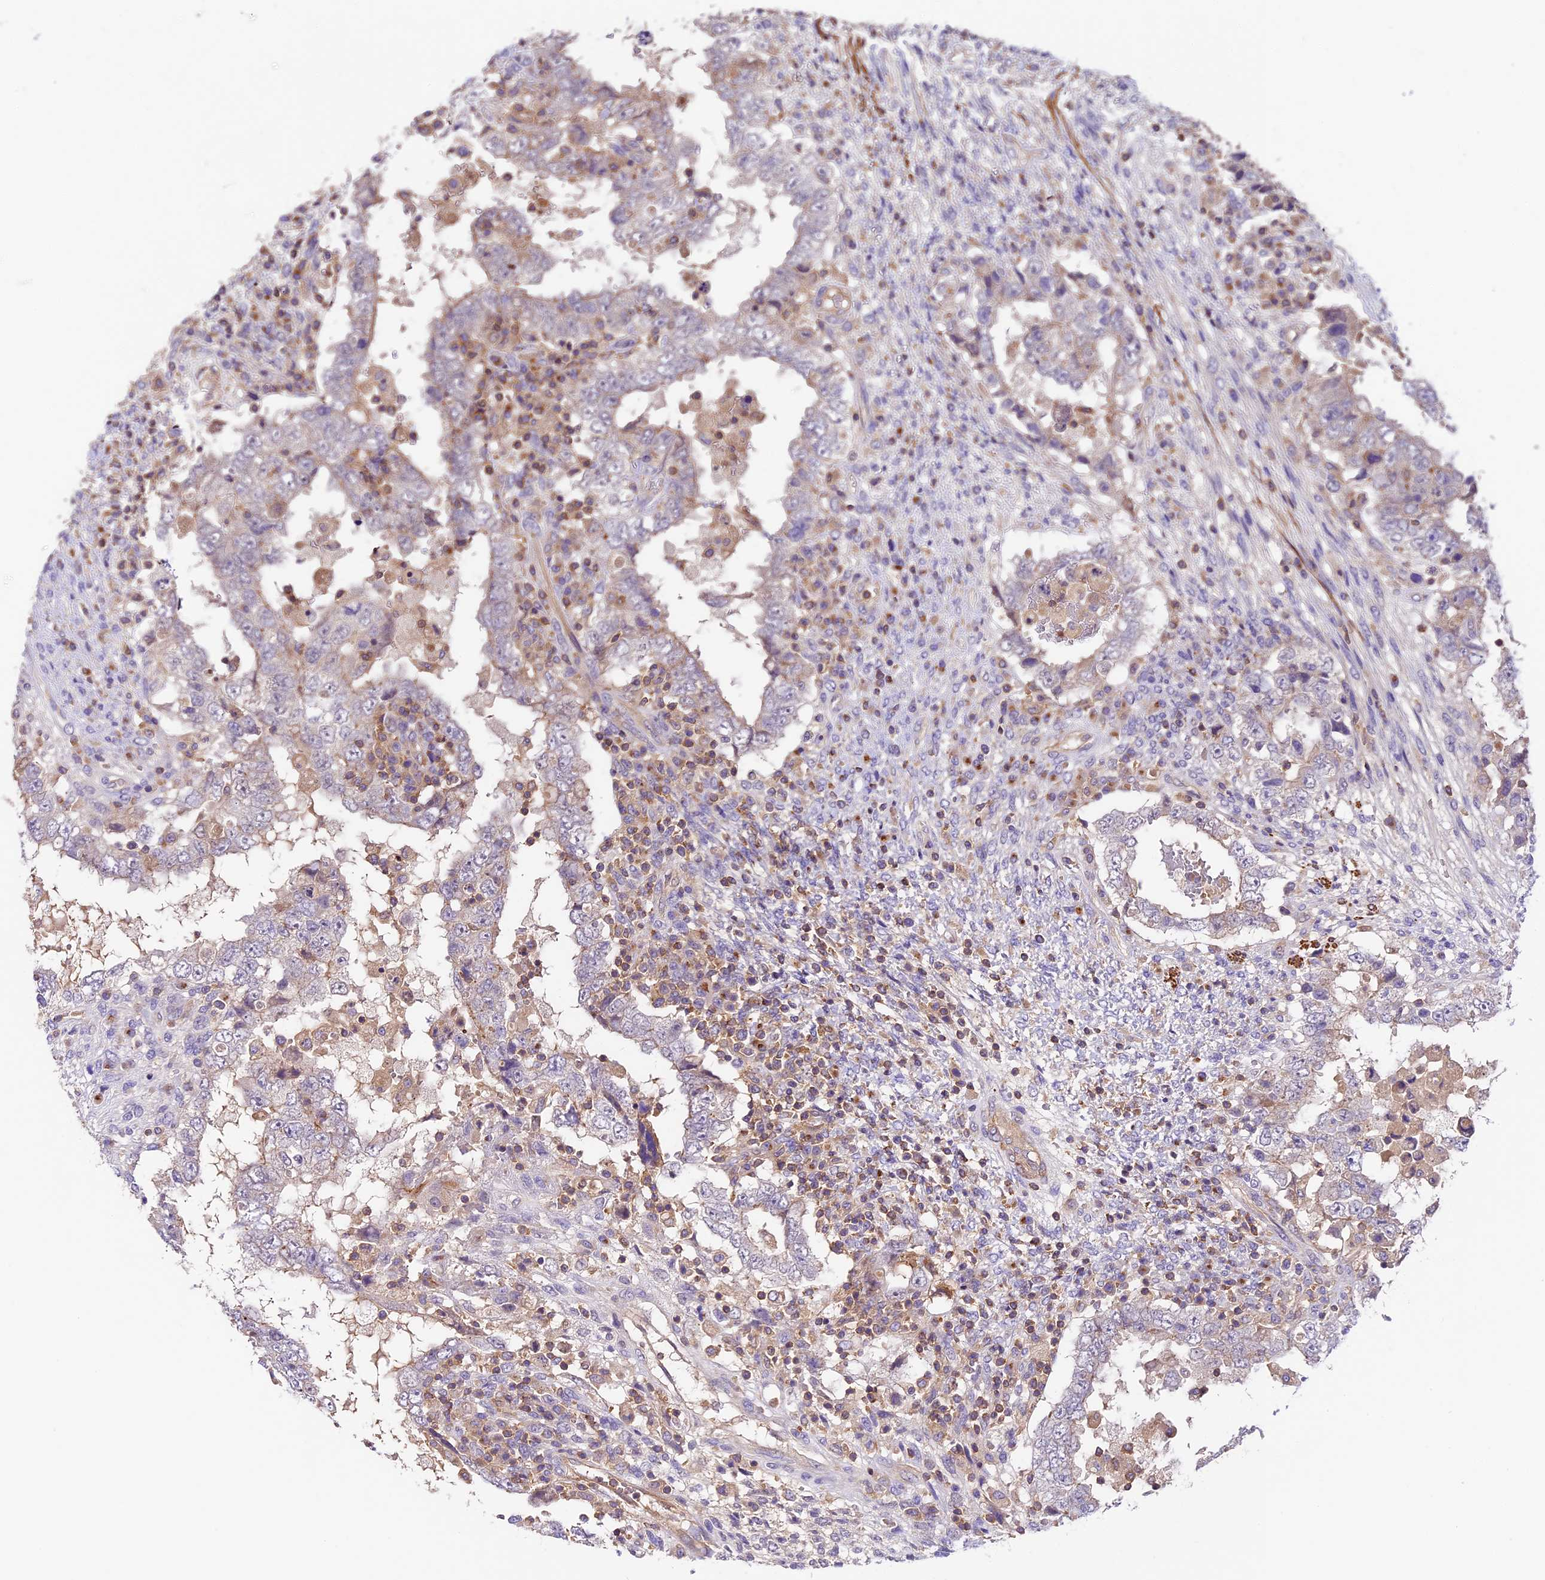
{"staining": {"intensity": "negative", "quantity": "none", "location": "none"}, "tissue": "testis cancer", "cell_type": "Tumor cells", "image_type": "cancer", "snomed": [{"axis": "morphology", "description": "Carcinoma, Embryonal, NOS"}, {"axis": "topography", "description": "Testis"}], "caption": "There is no significant expression in tumor cells of testis cancer (embryonal carcinoma).", "gene": "TBC1D1", "patient": {"sex": "male", "age": 26}}